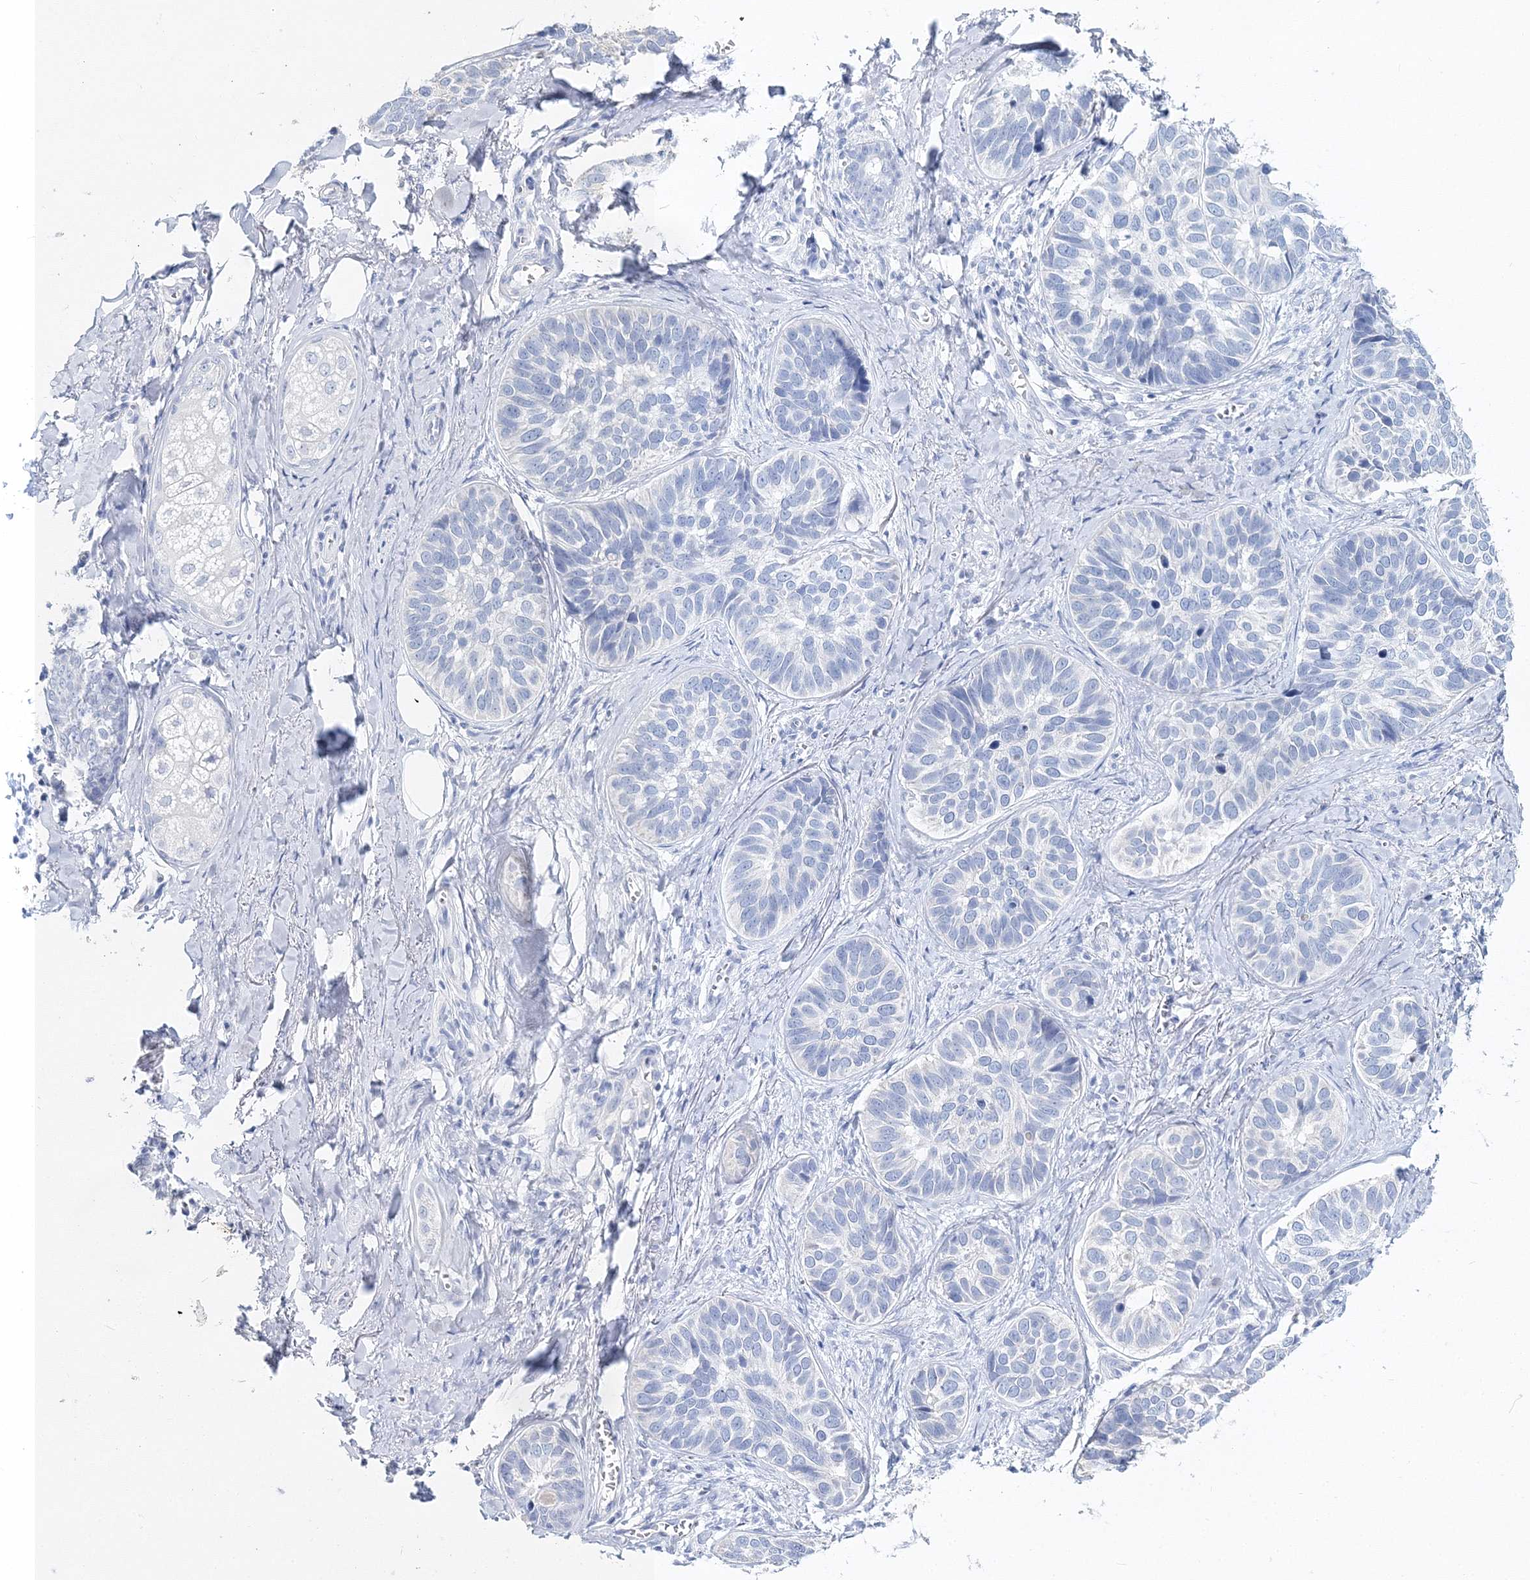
{"staining": {"intensity": "negative", "quantity": "none", "location": "none"}, "tissue": "skin cancer", "cell_type": "Tumor cells", "image_type": "cancer", "snomed": [{"axis": "morphology", "description": "Basal cell carcinoma"}, {"axis": "topography", "description": "Skin"}], "caption": "An image of human basal cell carcinoma (skin) is negative for staining in tumor cells.", "gene": "MYOZ2", "patient": {"sex": "male", "age": 62}}